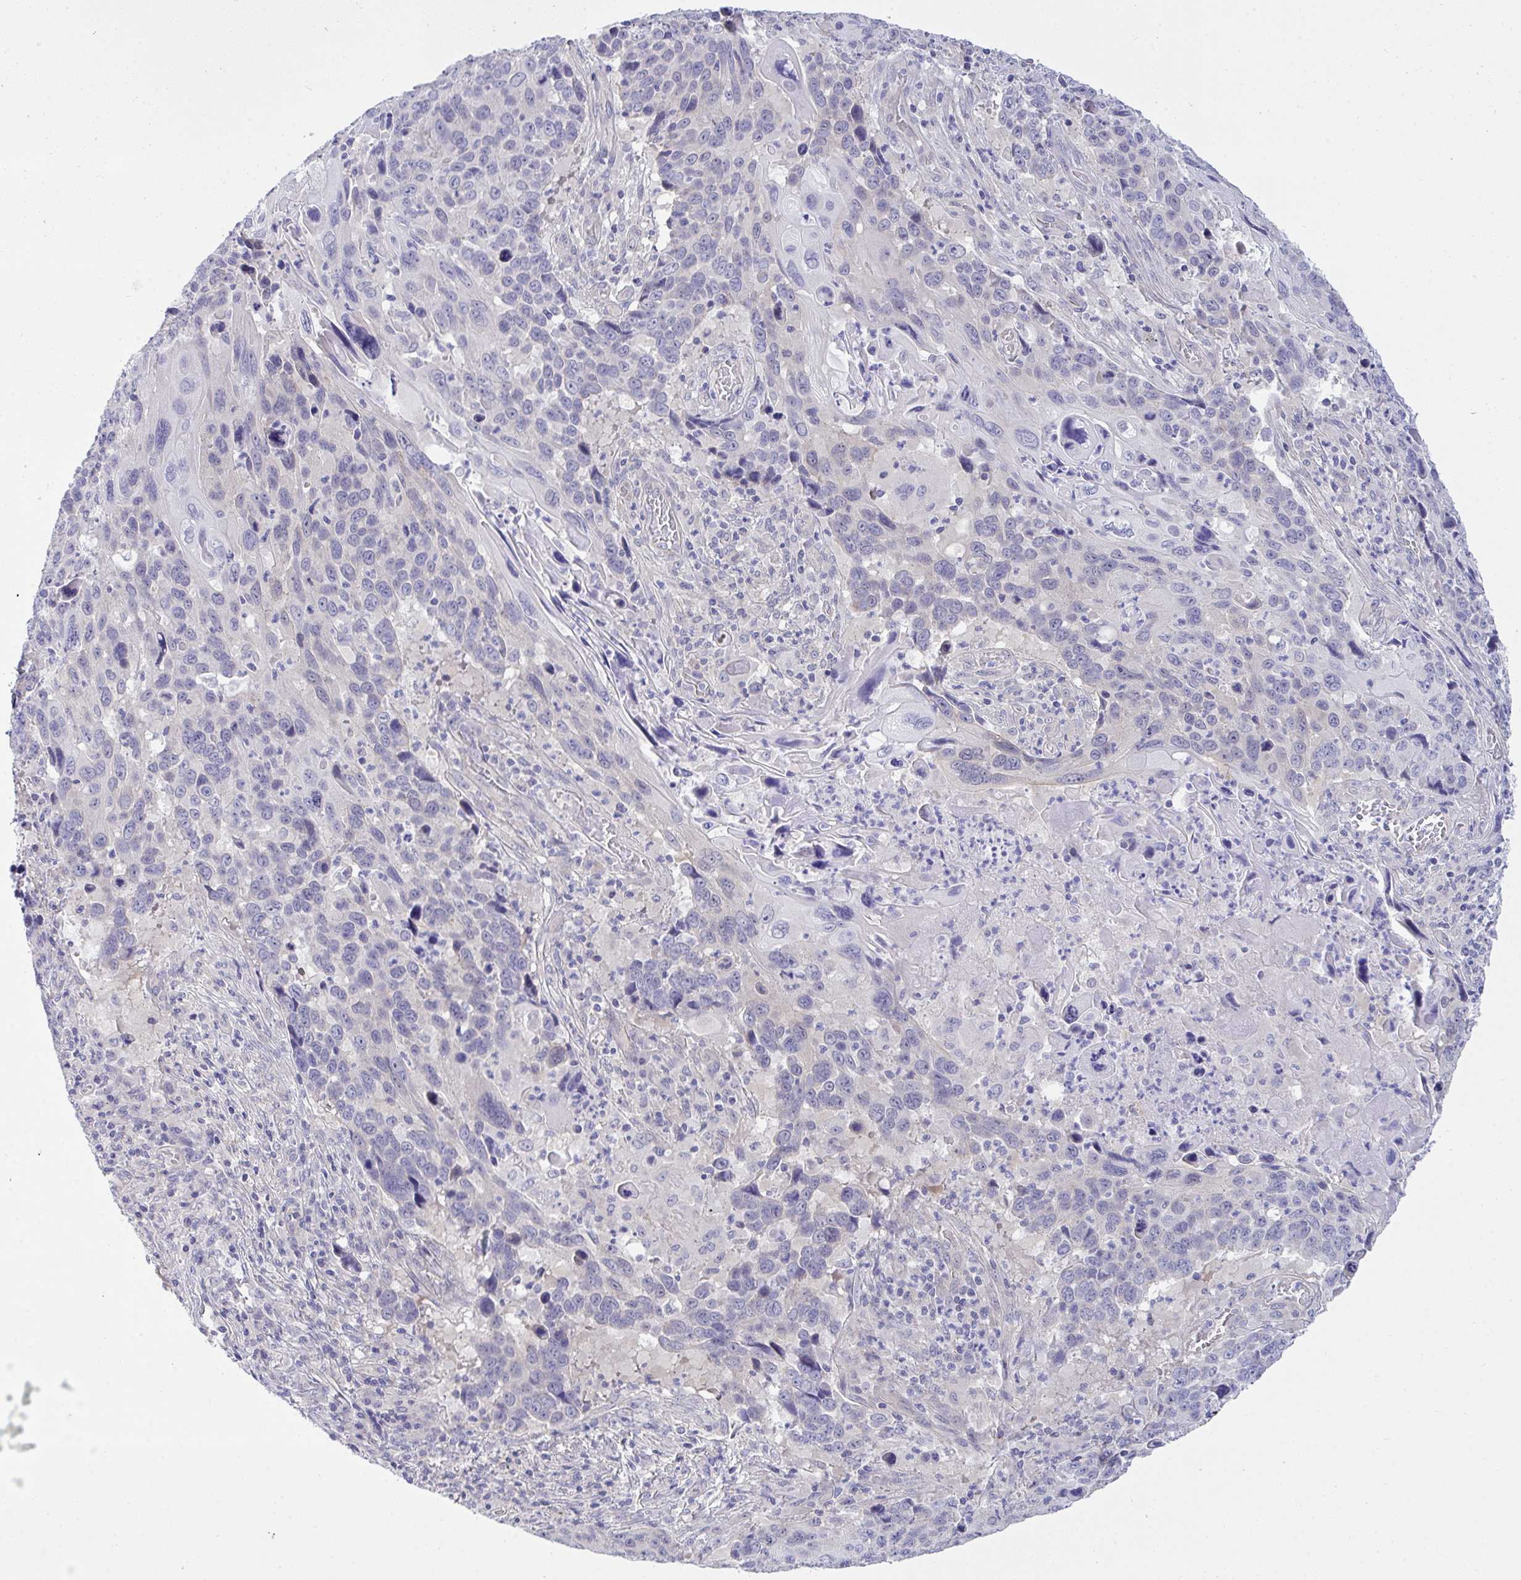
{"staining": {"intensity": "negative", "quantity": "none", "location": "none"}, "tissue": "lung cancer", "cell_type": "Tumor cells", "image_type": "cancer", "snomed": [{"axis": "morphology", "description": "Squamous cell carcinoma, NOS"}, {"axis": "topography", "description": "Lung"}], "caption": "Immunohistochemical staining of lung cancer exhibits no significant staining in tumor cells. (DAB IHC visualized using brightfield microscopy, high magnification).", "gene": "HOXD12", "patient": {"sex": "male", "age": 68}}